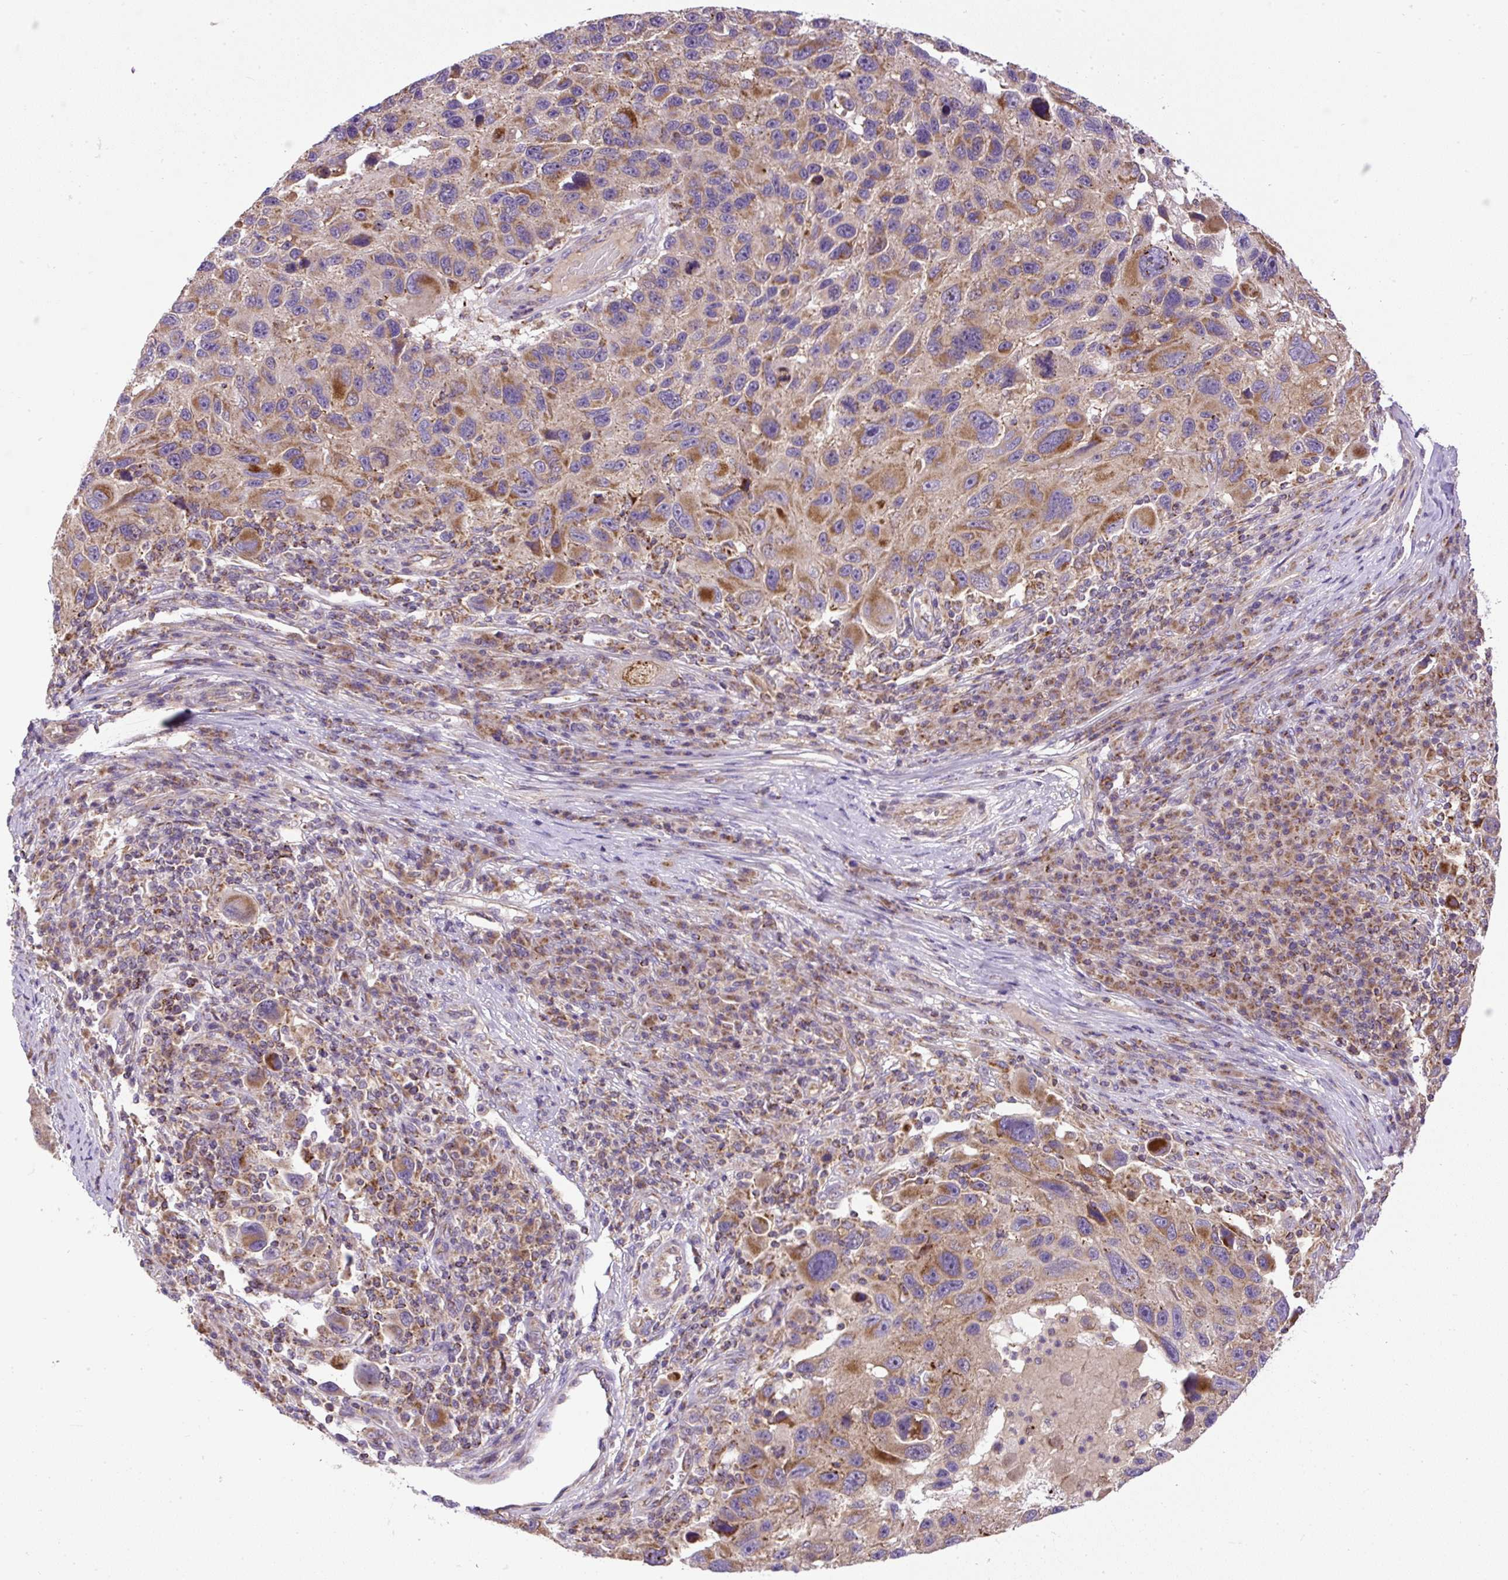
{"staining": {"intensity": "moderate", "quantity": ">75%", "location": "cytoplasmic/membranous"}, "tissue": "melanoma", "cell_type": "Tumor cells", "image_type": "cancer", "snomed": [{"axis": "morphology", "description": "Malignant melanoma, NOS"}, {"axis": "topography", "description": "Skin"}], "caption": "Malignant melanoma stained with a protein marker exhibits moderate staining in tumor cells.", "gene": "ZNF547", "patient": {"sex": "male", "age": 53}}